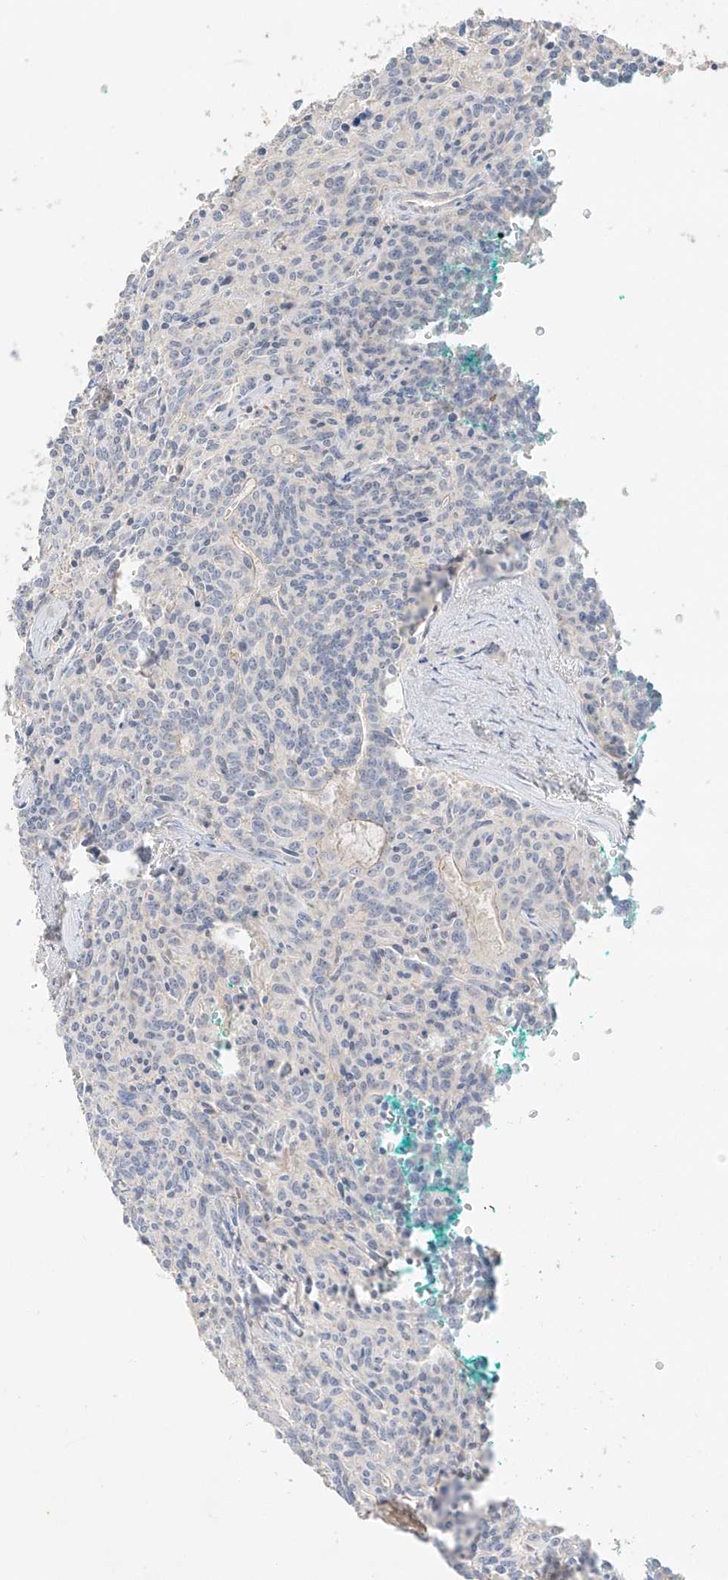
{"staining": {"intensity": "negative", "quantity": "none", "location": "none"}, "tissue": "carcinoid", "cell_type": "Tumor cells", "image_type": "cancer", "snomed": [{"axis": "morphology", "description": "Carcinoid, malignant, NOS"}, {"axis": "topography", "description": "Lung"}], "caption": "This is an immunohistochemistry micrograph of carcinoid (malignant). There is no positivity in tumor cells.", "gene": "ZBTB41", "patient": {"sex": "female", "age": 46}}